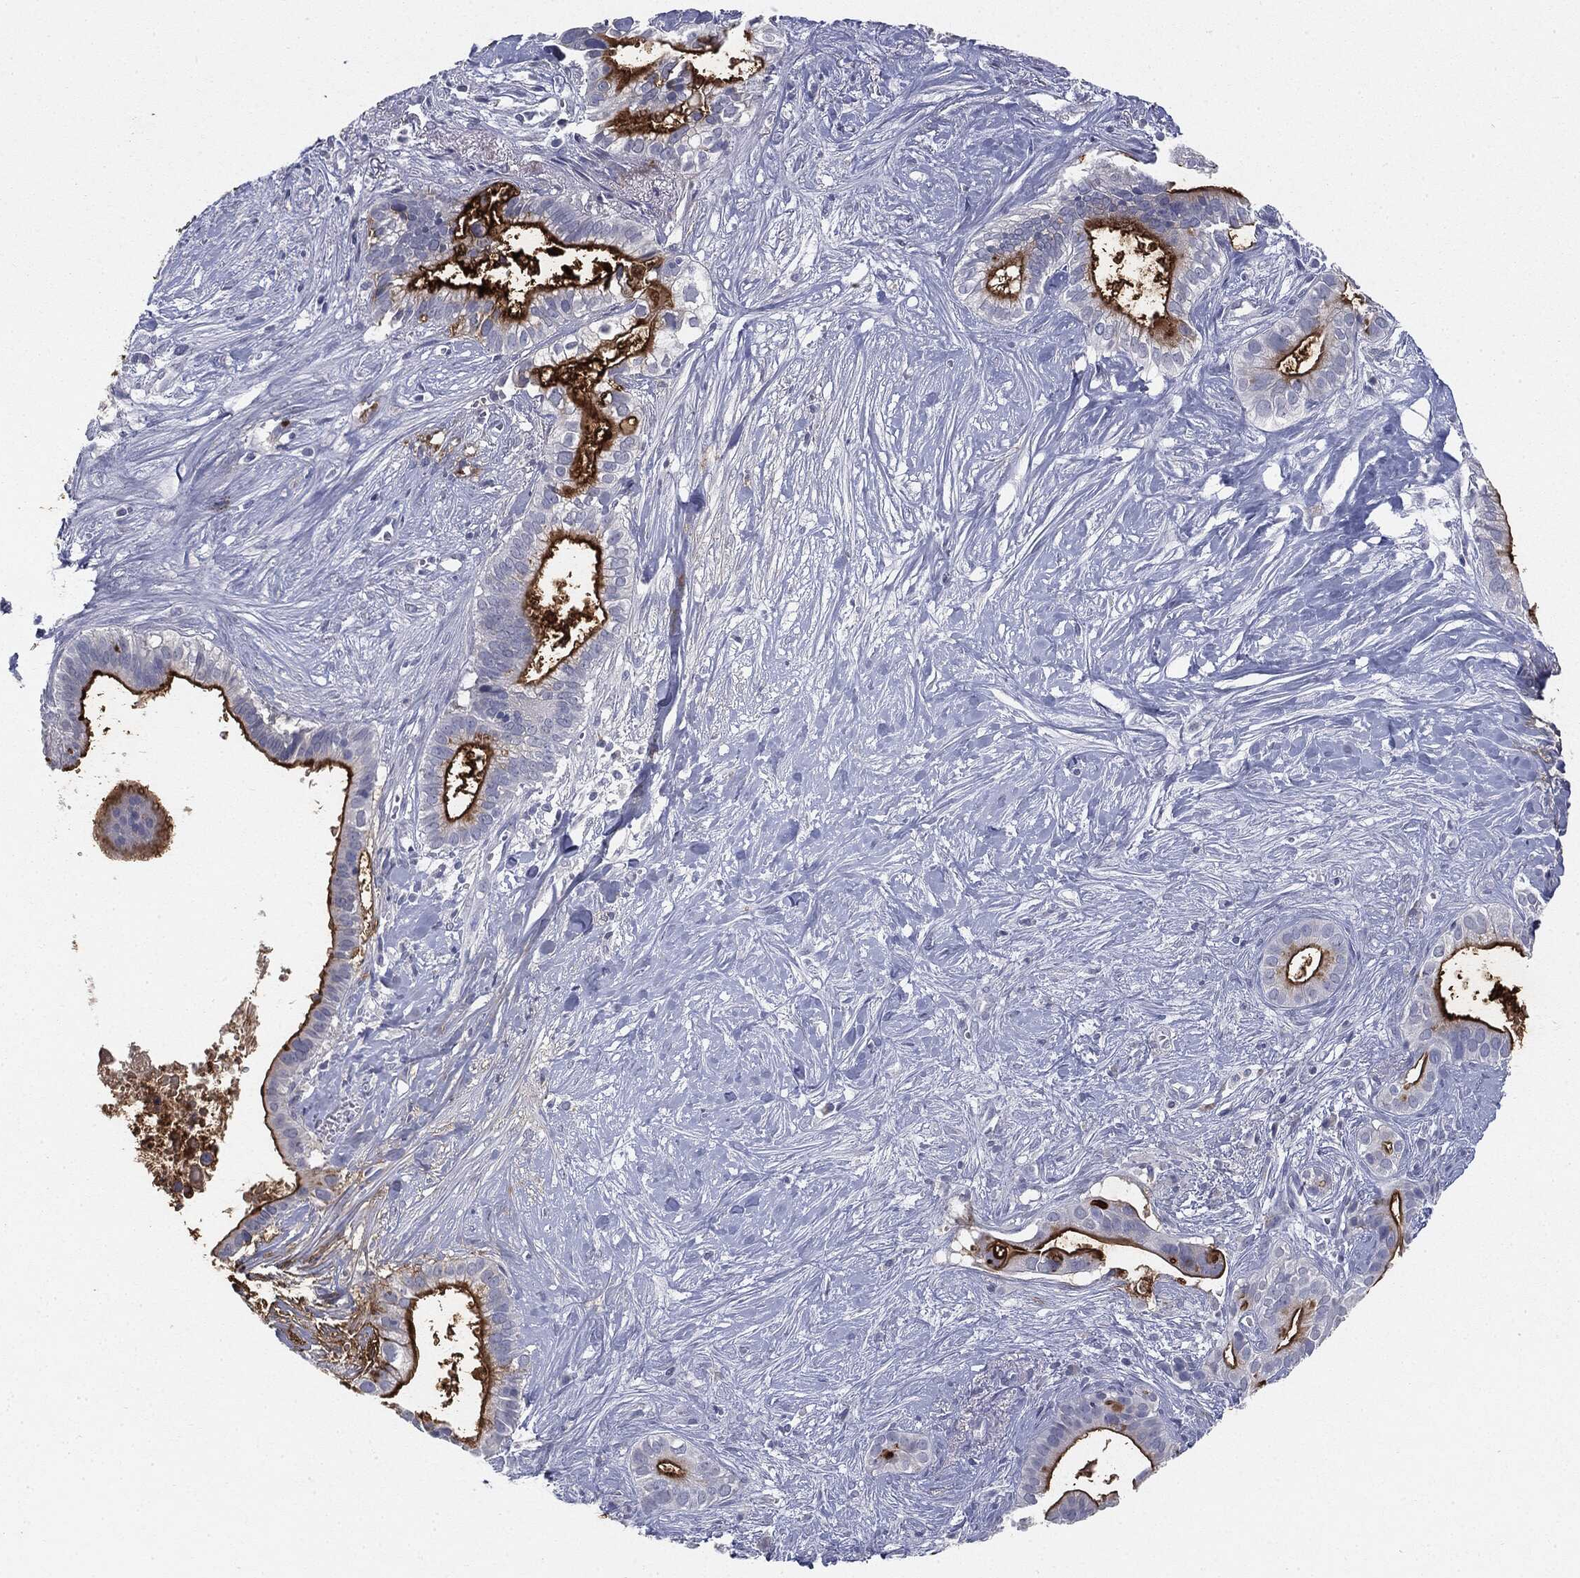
{"staining": {"intensity": "strong", "quantity": "25%-75%", "location": "cytoplasmic/membranous"}, "tissue": "pancreatic cancer", "cell_type": "Tumor cells", "image_type": "cancer", "snomed": [{"axis": "morphology", "description": "Adenocarcinoma, NOS"}, {"axis": "topography", "description": "Pancreas"}], "caption": "A brown stain labels strong cytoplasmic/membranous expression of a protein in human pancreatic adenocarcinoma tumor cells.", "gene": "MUC1", "patient": {"sex": "male", "age": 61}}